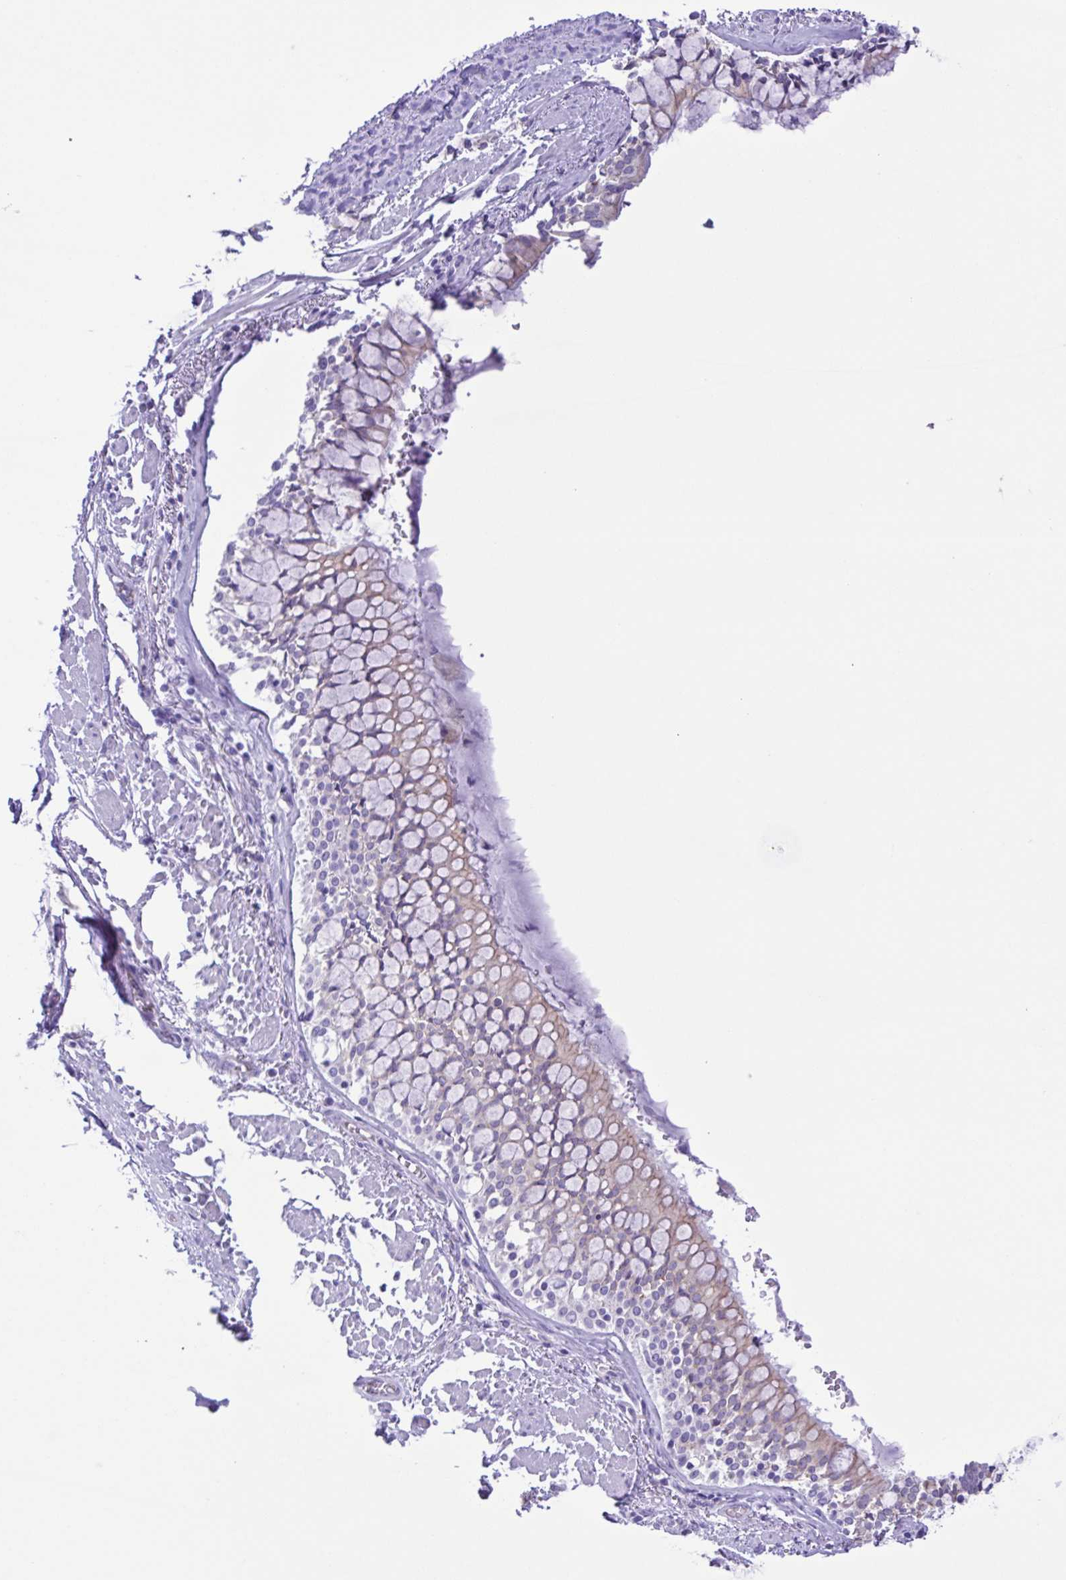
{"staining": {"intensity": "weak", "quantity": "<25%", "location": "cytoplasmic/membranous"}, "tissue": "soft tissue", "cell_type": "Chondrocytes", "image_type": "normal", "snomed": [{"axis": "morphology", "description": "Normal tissue, NOS"}, {"axis": "topography", "description": "Cartilage tissue"}, {"axis": "topography", "description": "Bronchus"}], "caption": "Histopathology image shows no protein expression in chondrocytes of normal soft tissue.", "gene": "CYP11A1", "patient": {"sex": "male", "age": 64}}